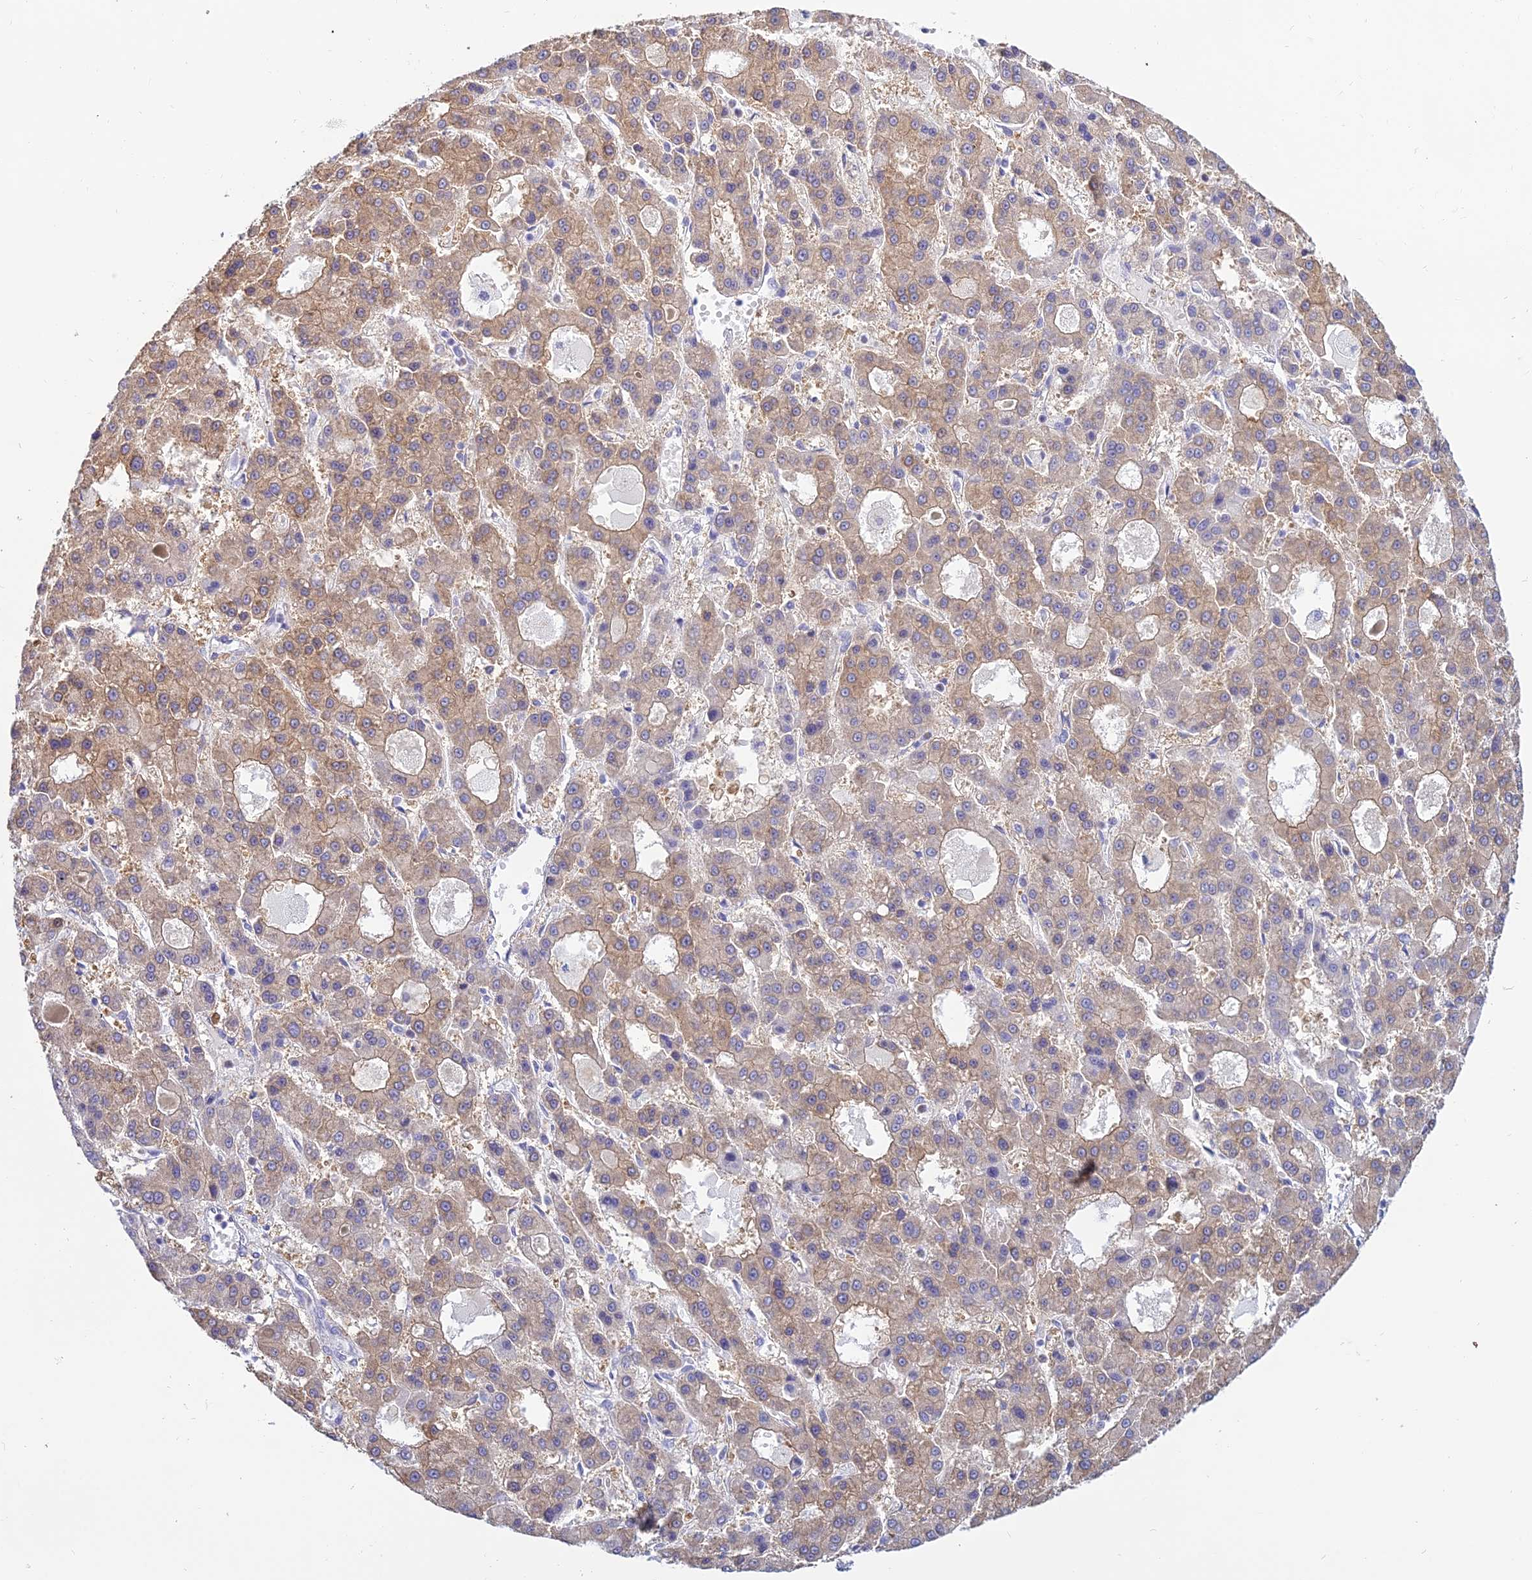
{"staining": {"intensity": "weak", "quantity": ">75%", "location": "cytoplasmic/membranous"}, "tissue": "liver cancer", "cell_type": "Tumor cells", "image_type": "cancer", "snomed": [{"axis": "morphology", "description": "Carcinoma, Hepatocellular, NOS"}, {"axis": "topography", "description": "Liver"}], "caption": "DAB immunohistochemical staining of liver hepatocellular carcinoma shows weak cytoplasmic/membranous protein expression in approximately >75% of tumor cells.", "gene": "SMIM24", "patient": {"sex": "male", "age": 70}}